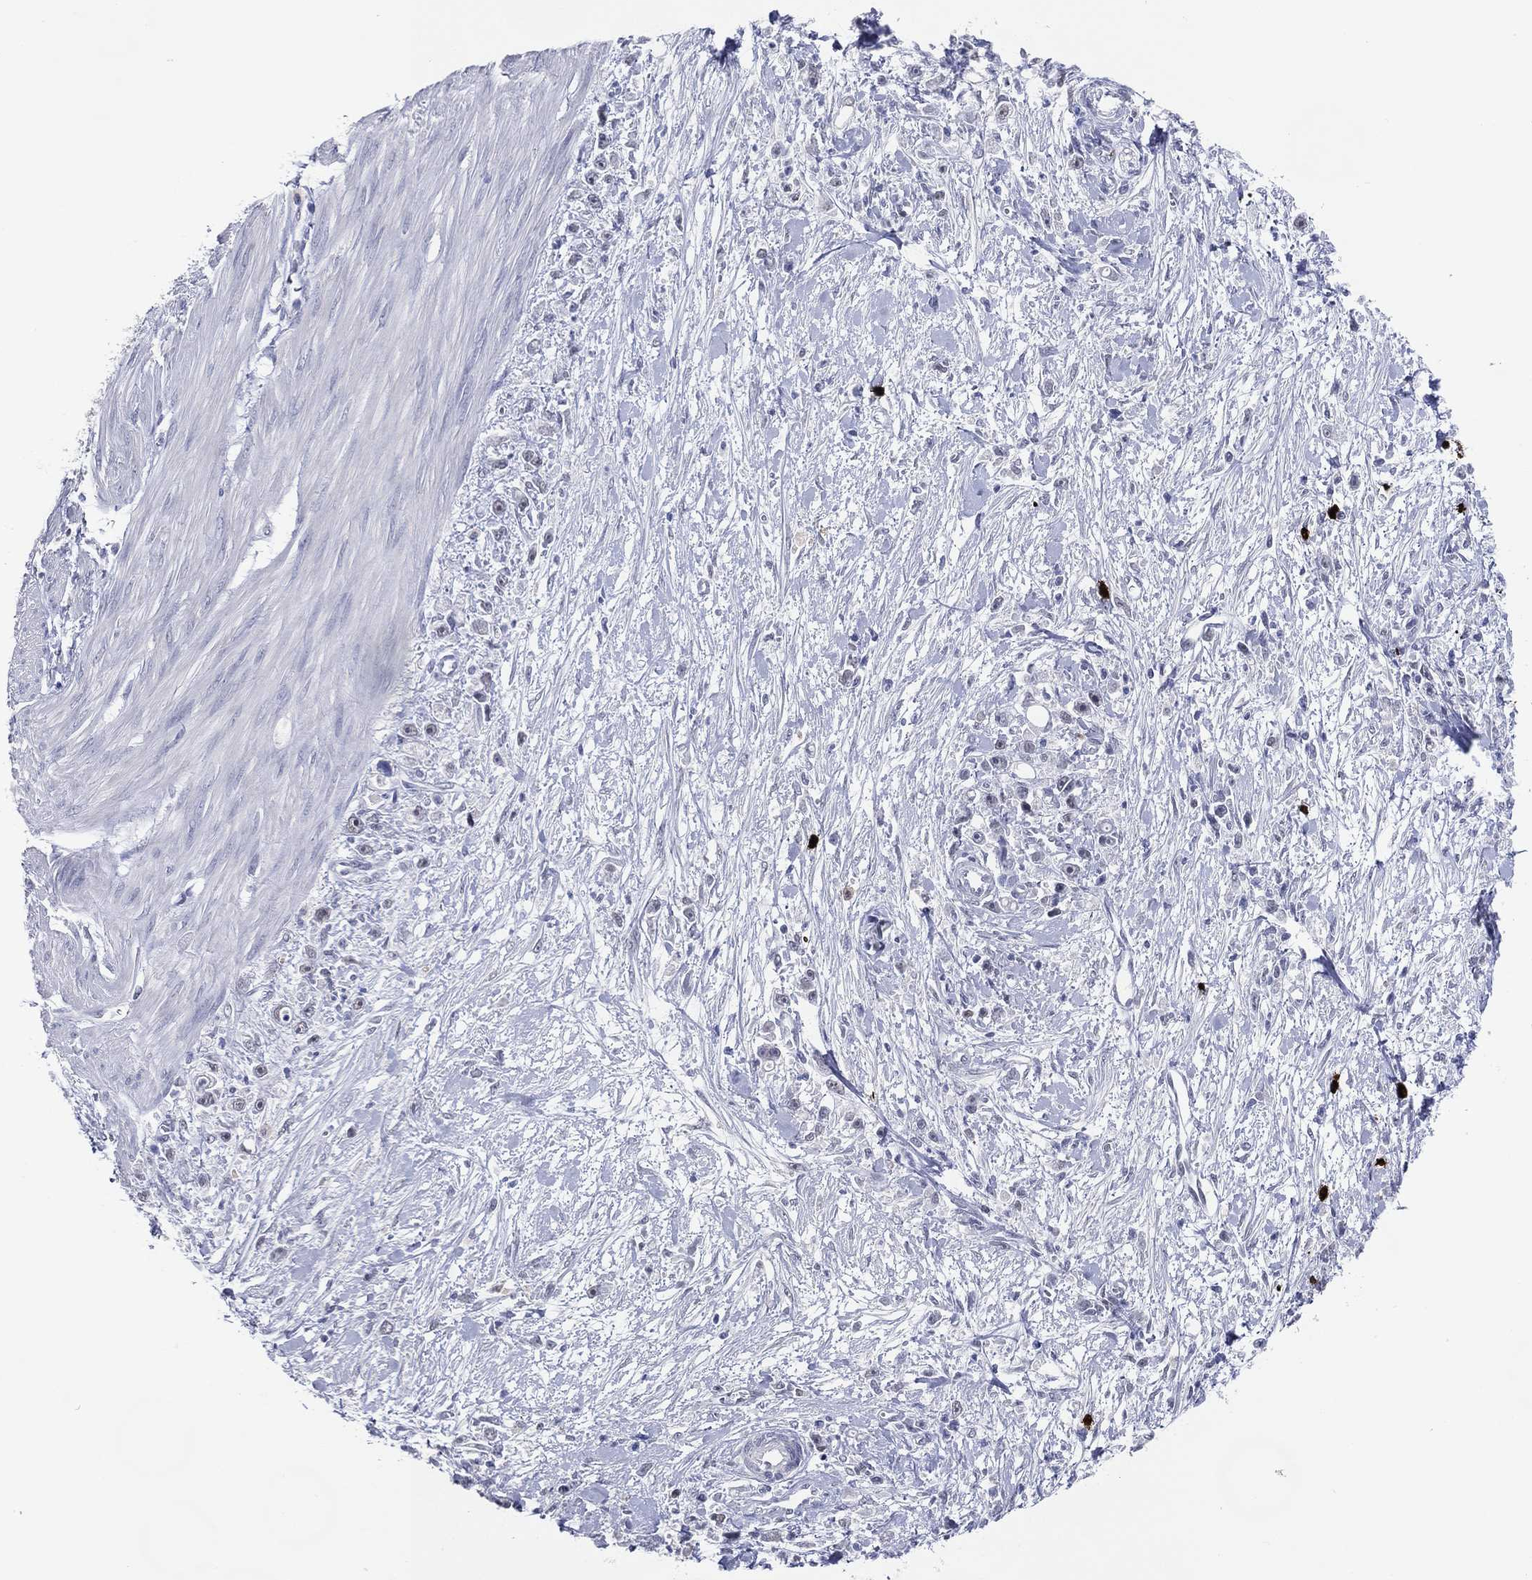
{"staining": {"intensity": "negative", "quantity": "none", "location": "none"}, "tissue": "stomach cancer", "cell_type": "Tumor cells", "image_type": "cancer", "snomed": [{"axis": "morphology", "description": "Adenocarcinoma, NOS"}, {"axis": "topography", "description": "Stomach"}], "caption": "Immunohistochemistry (IHC) image of neoplastic tissue: human stomach adenocarcinoma stained with DAB demonstrates no significant protein expression in tumor cells.", "gene": "CFAP58", "patient": {"sex": "female", "age": 59}}